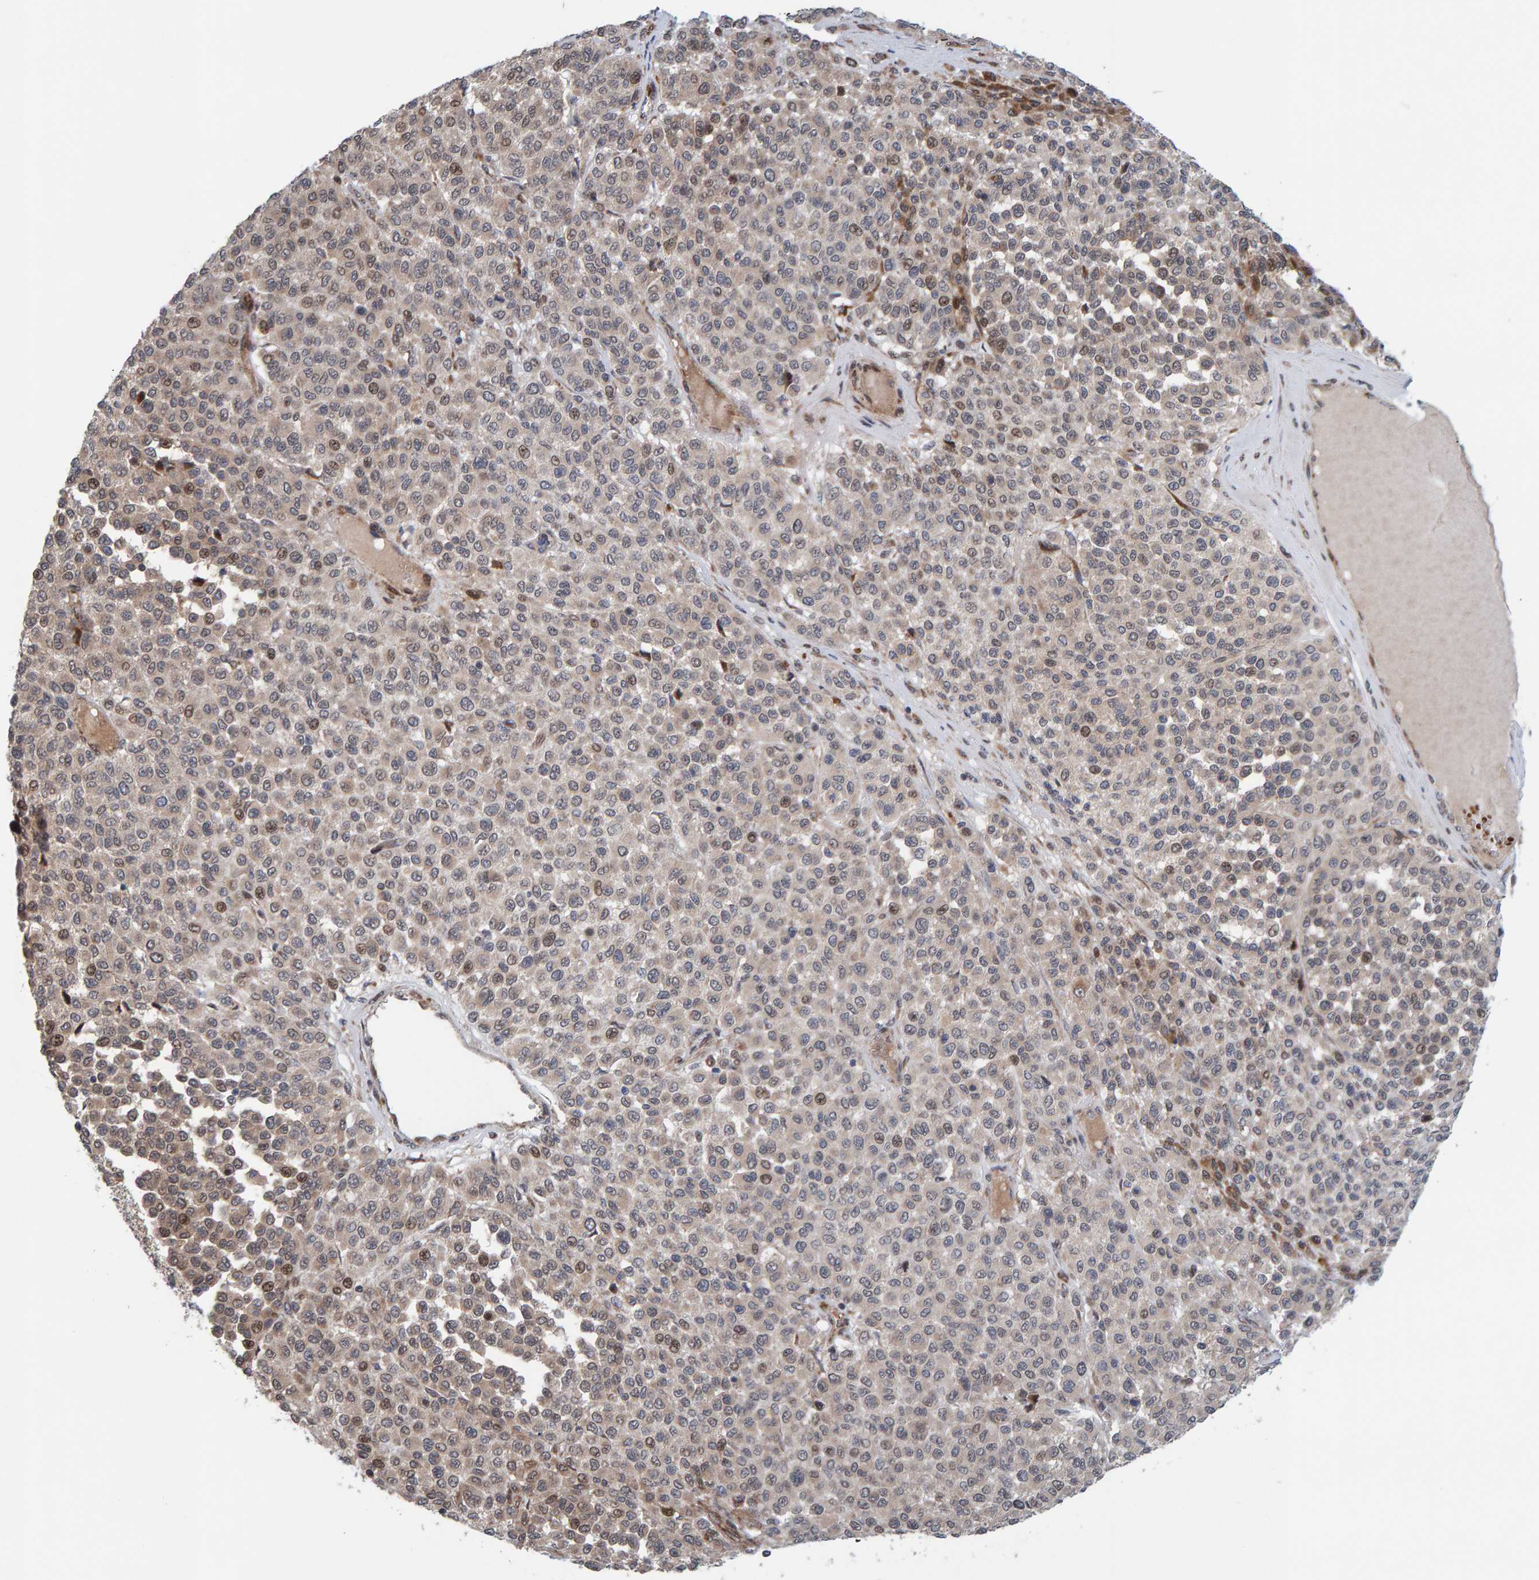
{"staining": {"intensity": "weak", "quantity": "25%-75%", "location": "cytoplasmic/membranous,nuclear"}, "tissue": "melanoma", "cell_type": "Tumor cells", "image_type": "cancer", "snomed": [{"axis": "morphology", "description": "Malignant melanoma, Metastatic site"}, {"axis": "topography", "description": "Pancreas"}], "caption": "The photomicrograph exhibits immunohistochemical staining of malignant melanoma (metastatic site). There is weak cytoplasmic/membranous and nuclear positivity is identified in about 25%-75% of tumor cells.", "gene": "MFSD6L", "patient": {"sex": "female", "age": 30}}